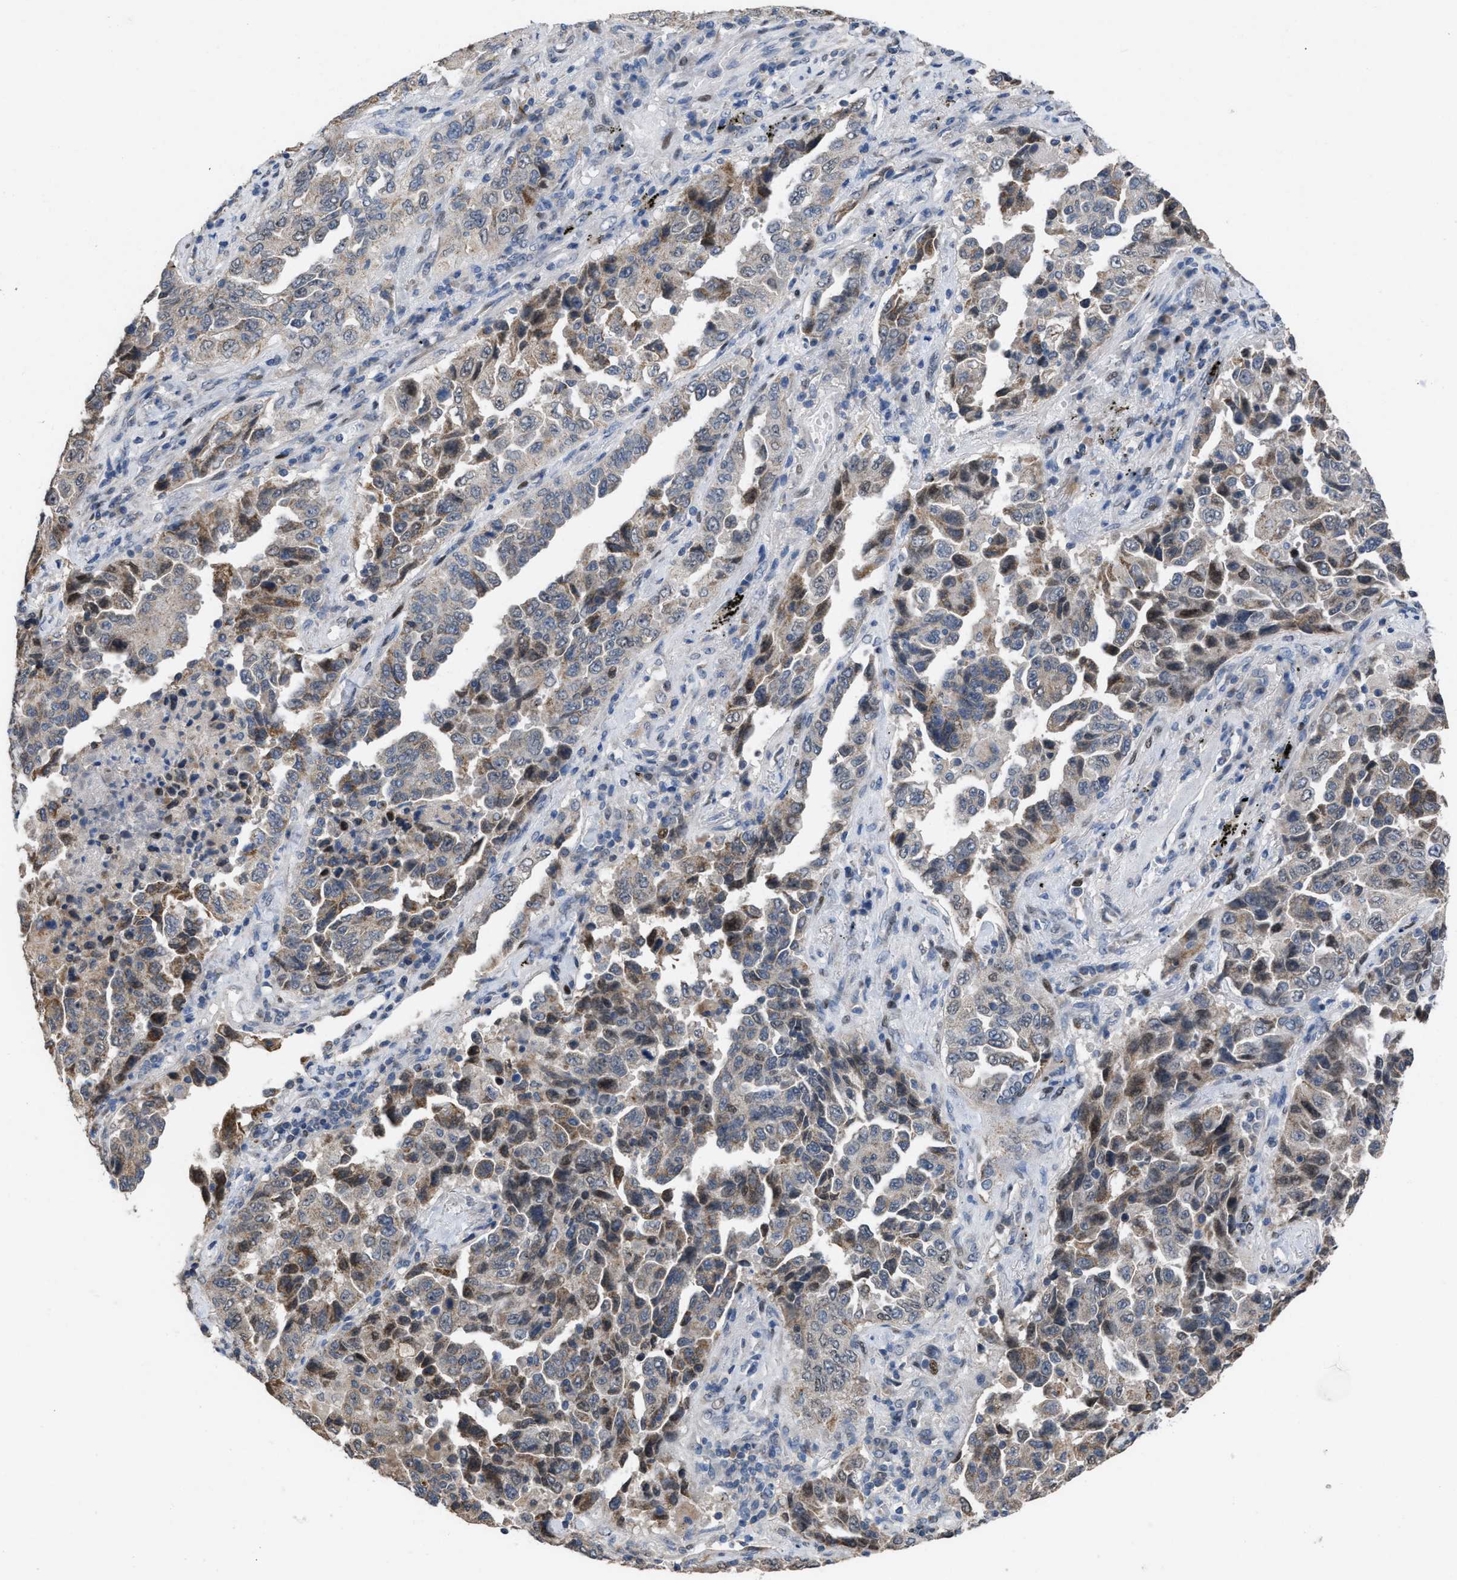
{"staining": {"intensity": "weak", "quantity": "25%-75%", "location": "cytoplasmic/membranous,nuclear"}, "tissue": "lung cancer", "cell_type": "Tumor cells", "image_type": "cancer", "snomed": [{"axis": "morphology", "description": "Adenocarcinoma, NOS"}, {"axis": "topography", "description": "Lung"}], "caption": "Weak cytoplasmic/membranous and nuclear staining is seen in about 25%-75% of tumor cells in adenocarcinoma (lung).", "gene": "SETDB1", "patient": {"sex": "female", "age": 51}}